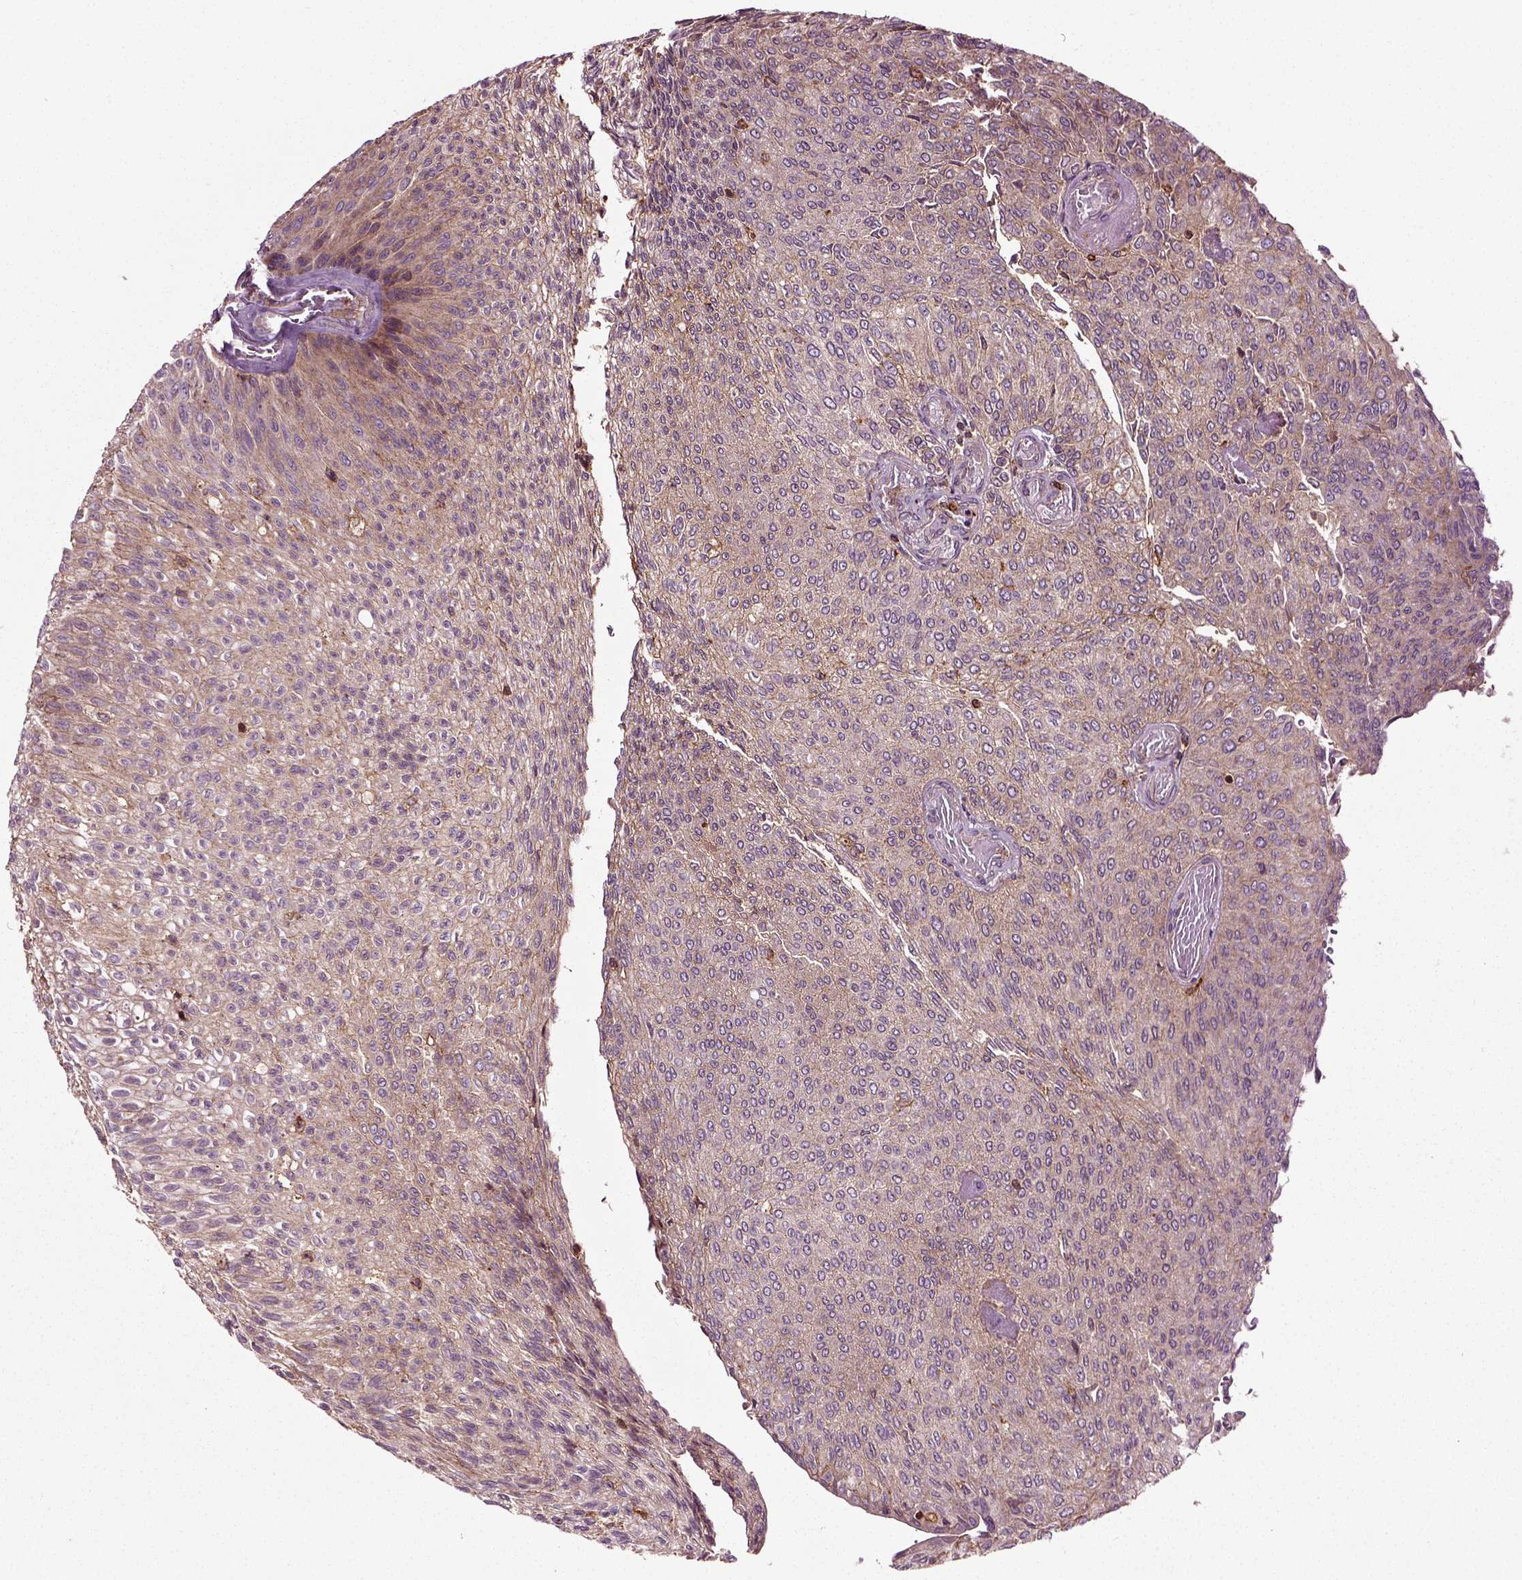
{"staining": {"intensity": "weak", "quantity": "25%-75%", "location": "cytoplasmic/membranous"}, "tissue": "urothelial cancer", "cell_type": "Tumor cells", "image_type": "cancer", "snomed": [{"axis": "morphology", "description": "Urothelial carcinoma, Low grade"}, {"axis": "topography", "description": "Ureter, NOS"}, {"axis": "topography", "description": "Urinary bladder"}], "caption": "IHC of human urothelial cancer exhibits low levels of weak cytoplasmic/membranous expression in approximately 25%-75% of tumor cells.", "gene": "RHOF", "patient": {"sex": "male", "age": 78}}